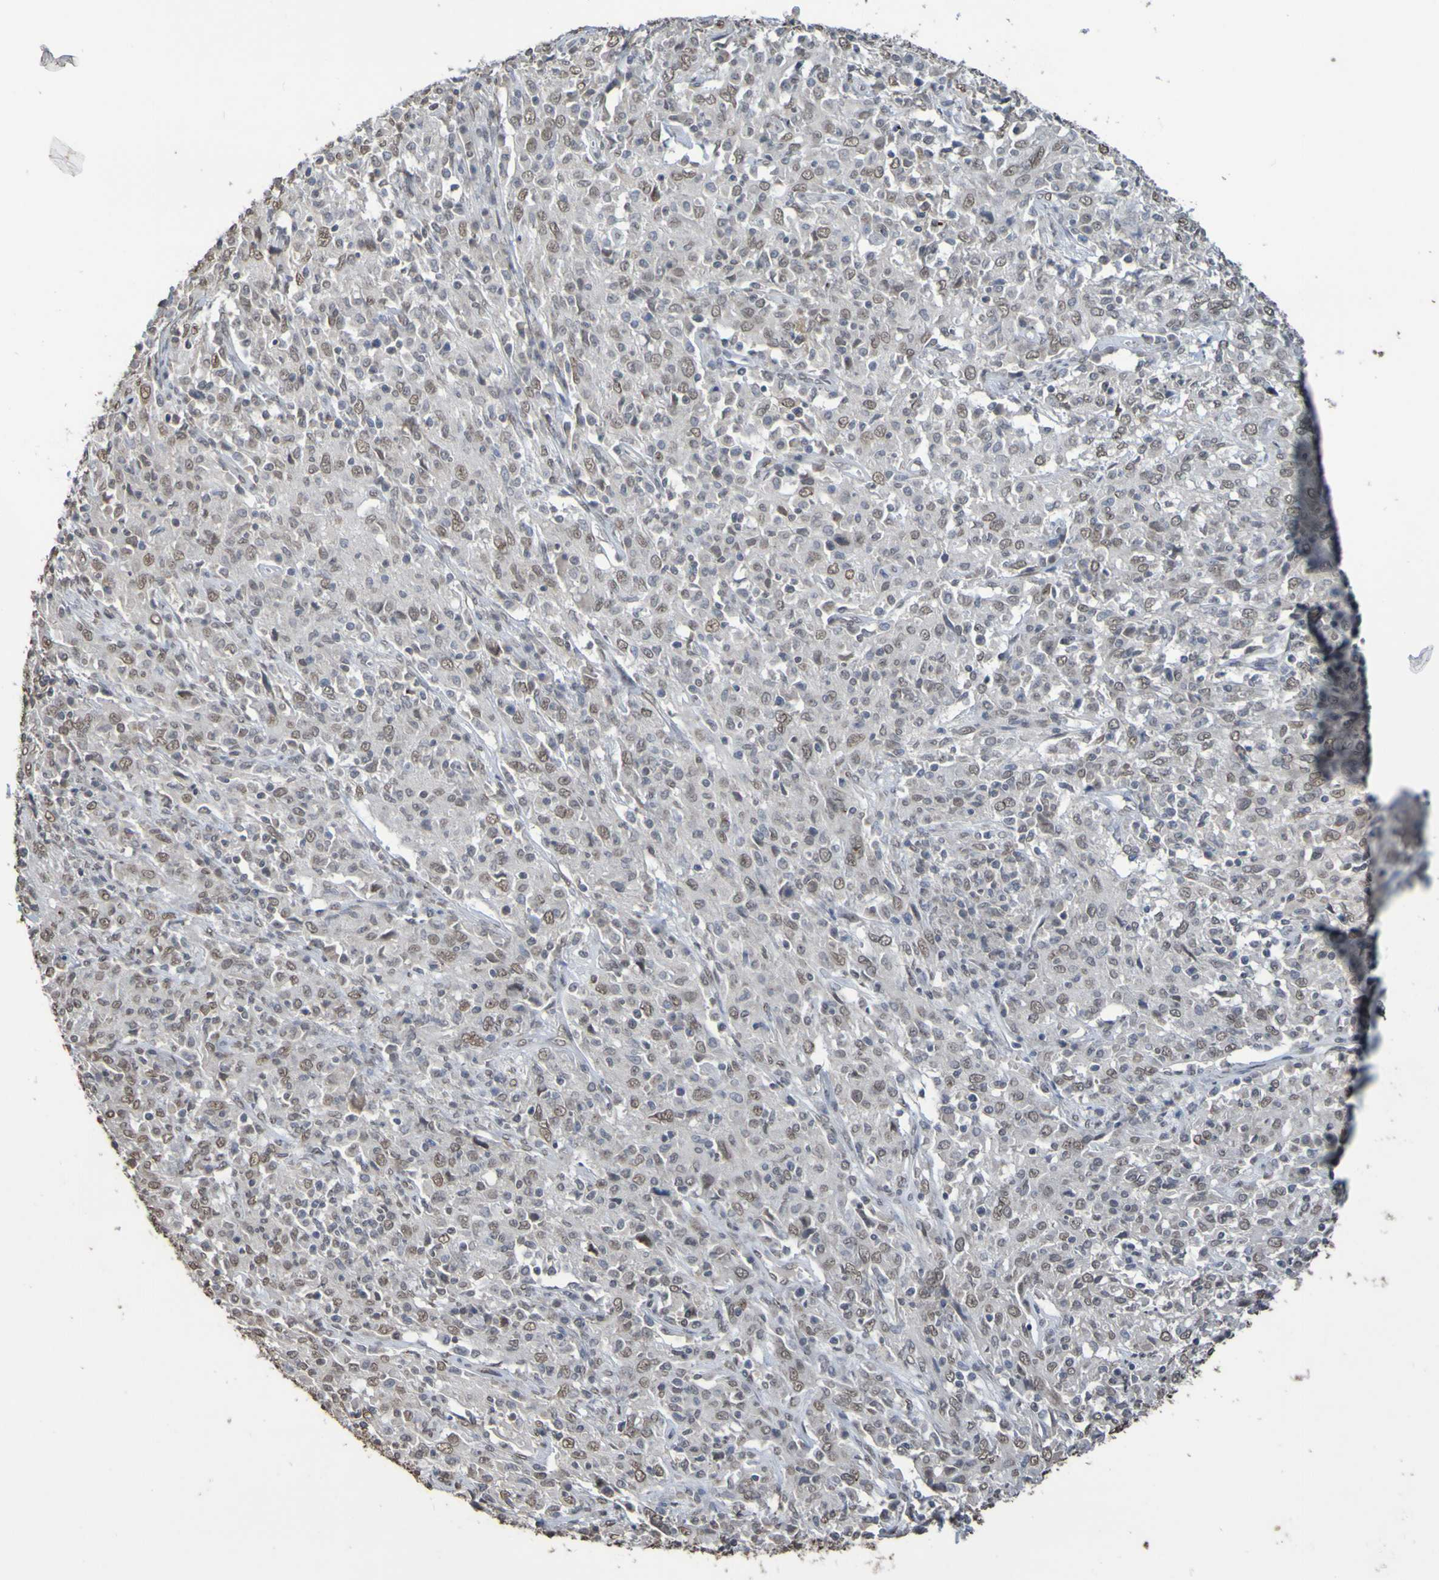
{"staining": {"intensity": "weak", "quantity": ">75%", "location": "nuclear"}, "tissue": "cervical cancer", "cell_type": "Tumor cells", "image_type": "cancer", "snomed": [{"axis": "morphology", "description": "Squamous cell carcinoma, NOS"}, {"axis": "topography", "description": "Cervix"}], "caption": "Immunohistochemistry image of human cervical cancer (squamous cell carcinoma) stained for a protein (brown), which exhibits low levels of weak nuclear positivity in approximately >75% of tumor cells.", "gene": "ALKBH2", "patient": {"sex": "female", "age": 46}}